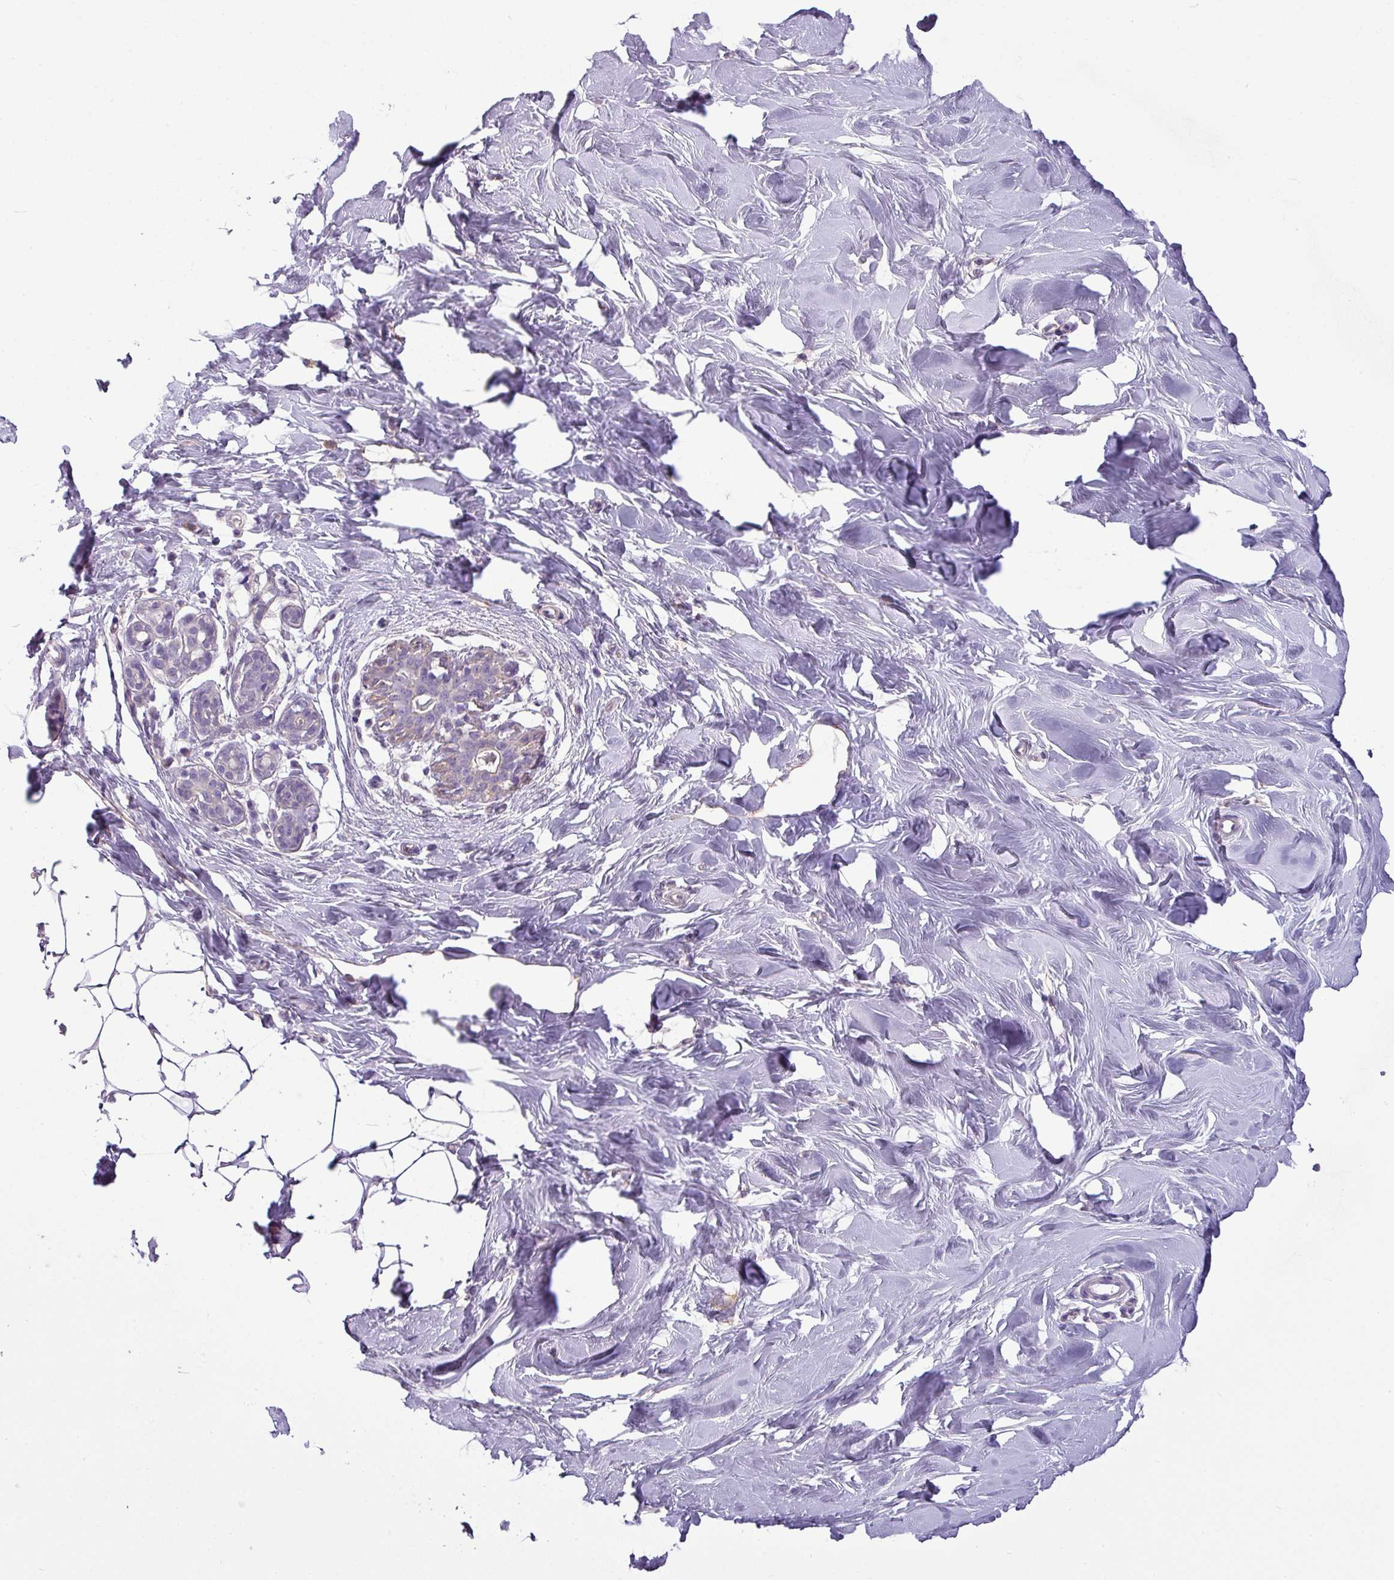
{"staining": {"intensity": "negative", "quantity": "none", "location": "none"}, "tissue": "breast", "cell_type": "Adipocytes", "image_type": "normal", "snomed": [{"axis": "morphology", "description": "Normal tissue, NOS"}, {"axis": "topography", "description": "Breast"}], "caption": "A high-resolution image shows immunohistochemistry (IHC) staining of unremarkable breast, which exhibits no significant expression in adipocytes.", "gene": "TMEM178B", "patient": {"sex": "female", "age": 27}}